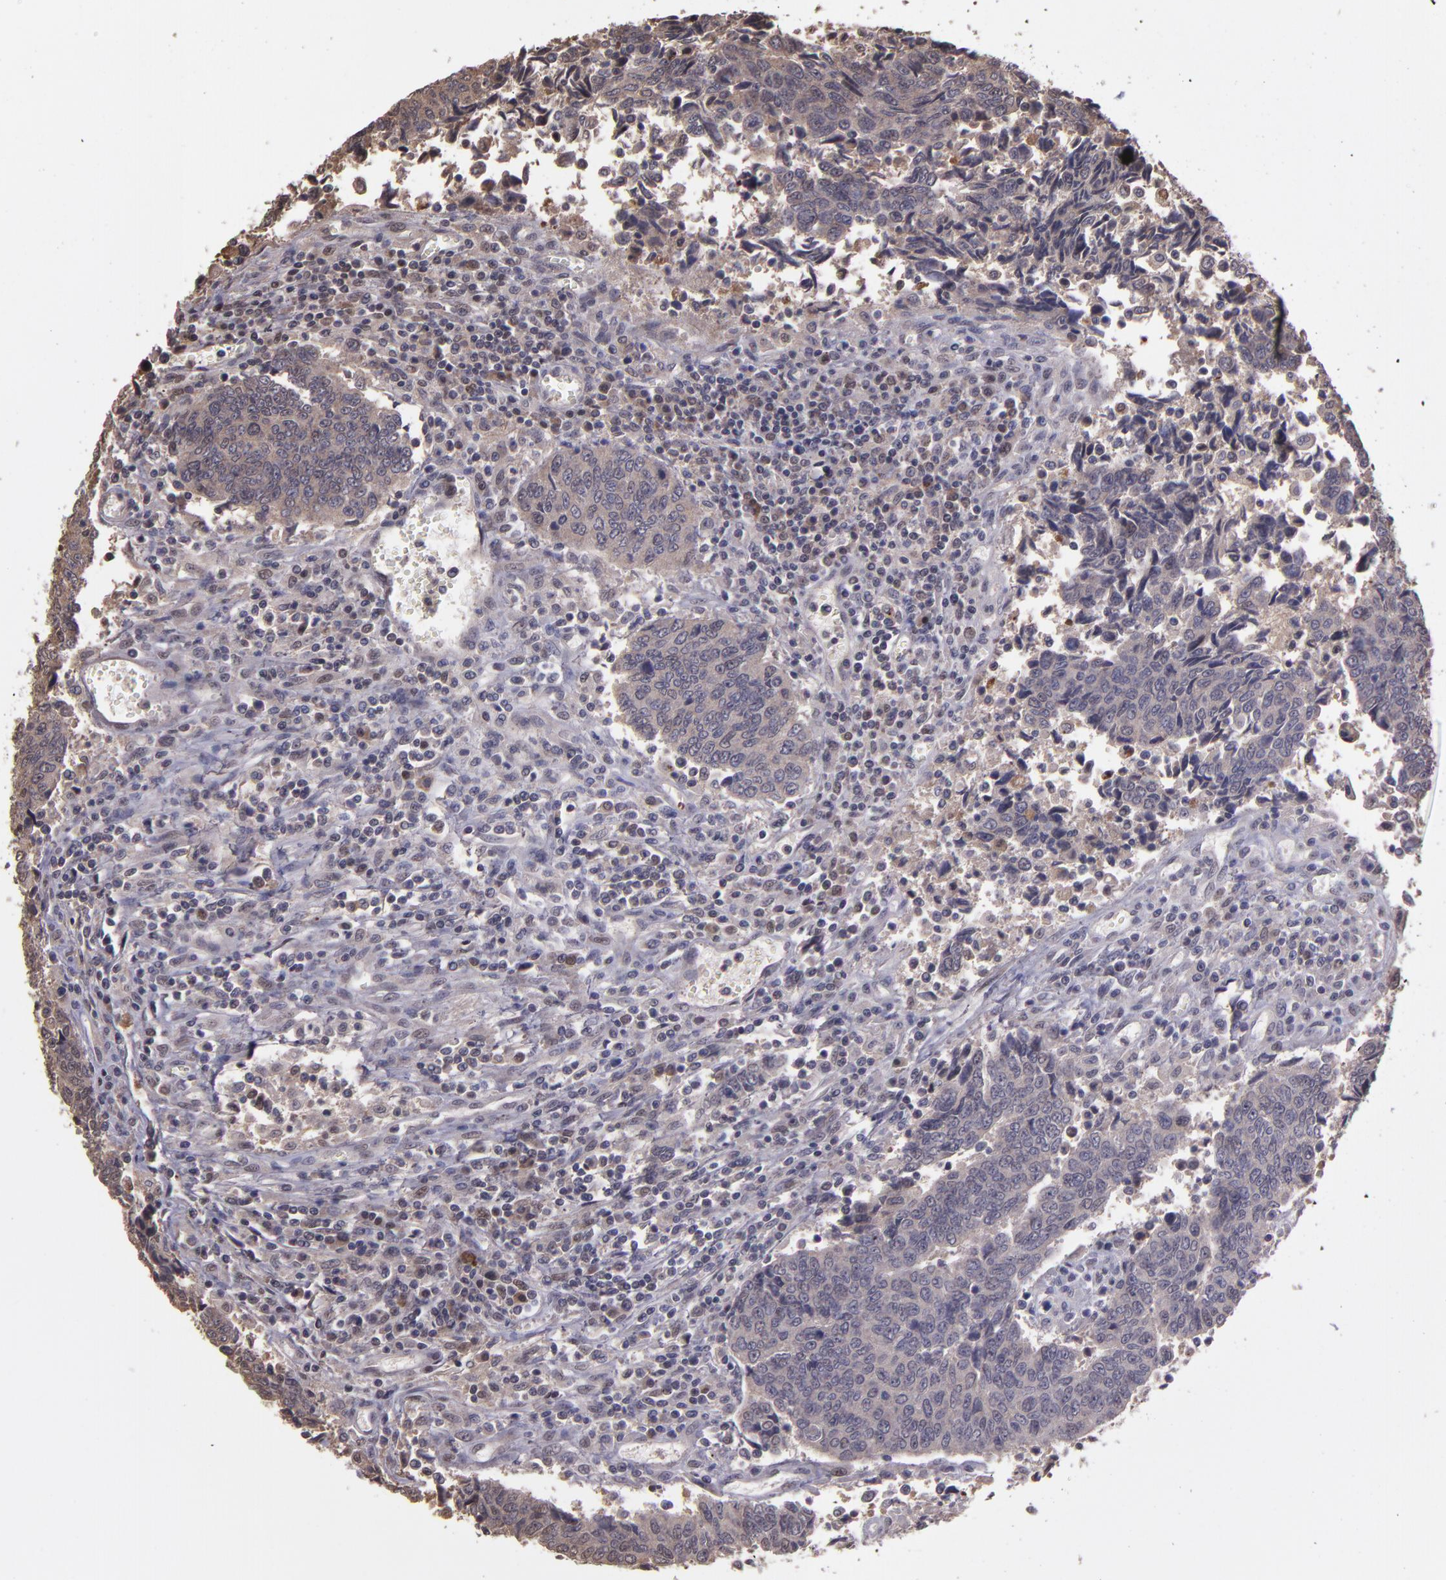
{"staining": {"intensity": "weak", "quantity": ">75%", "location": "cytoplasmic/membranous"}, "tissue": "urothelial cancer", "cell_type": "Tumor cells", "image_type": "cancer", "snomed": [{"axis": "morphology", "description": "Urothelial carcinoma, High grade"}, {"axis": "topography", "description": "Urinary bladder"}], "caption": "Immunohistochemical staining of human urothelial carcinoma (high-grade) displays low levels of weak cytoplasmic/membranous protein staining in approximately >75% of tumor cells. (IHC, brightfield microscopy, high magnification).", "gene": "SERPINF2", "patient": {"sex": "male", "age": 86}}